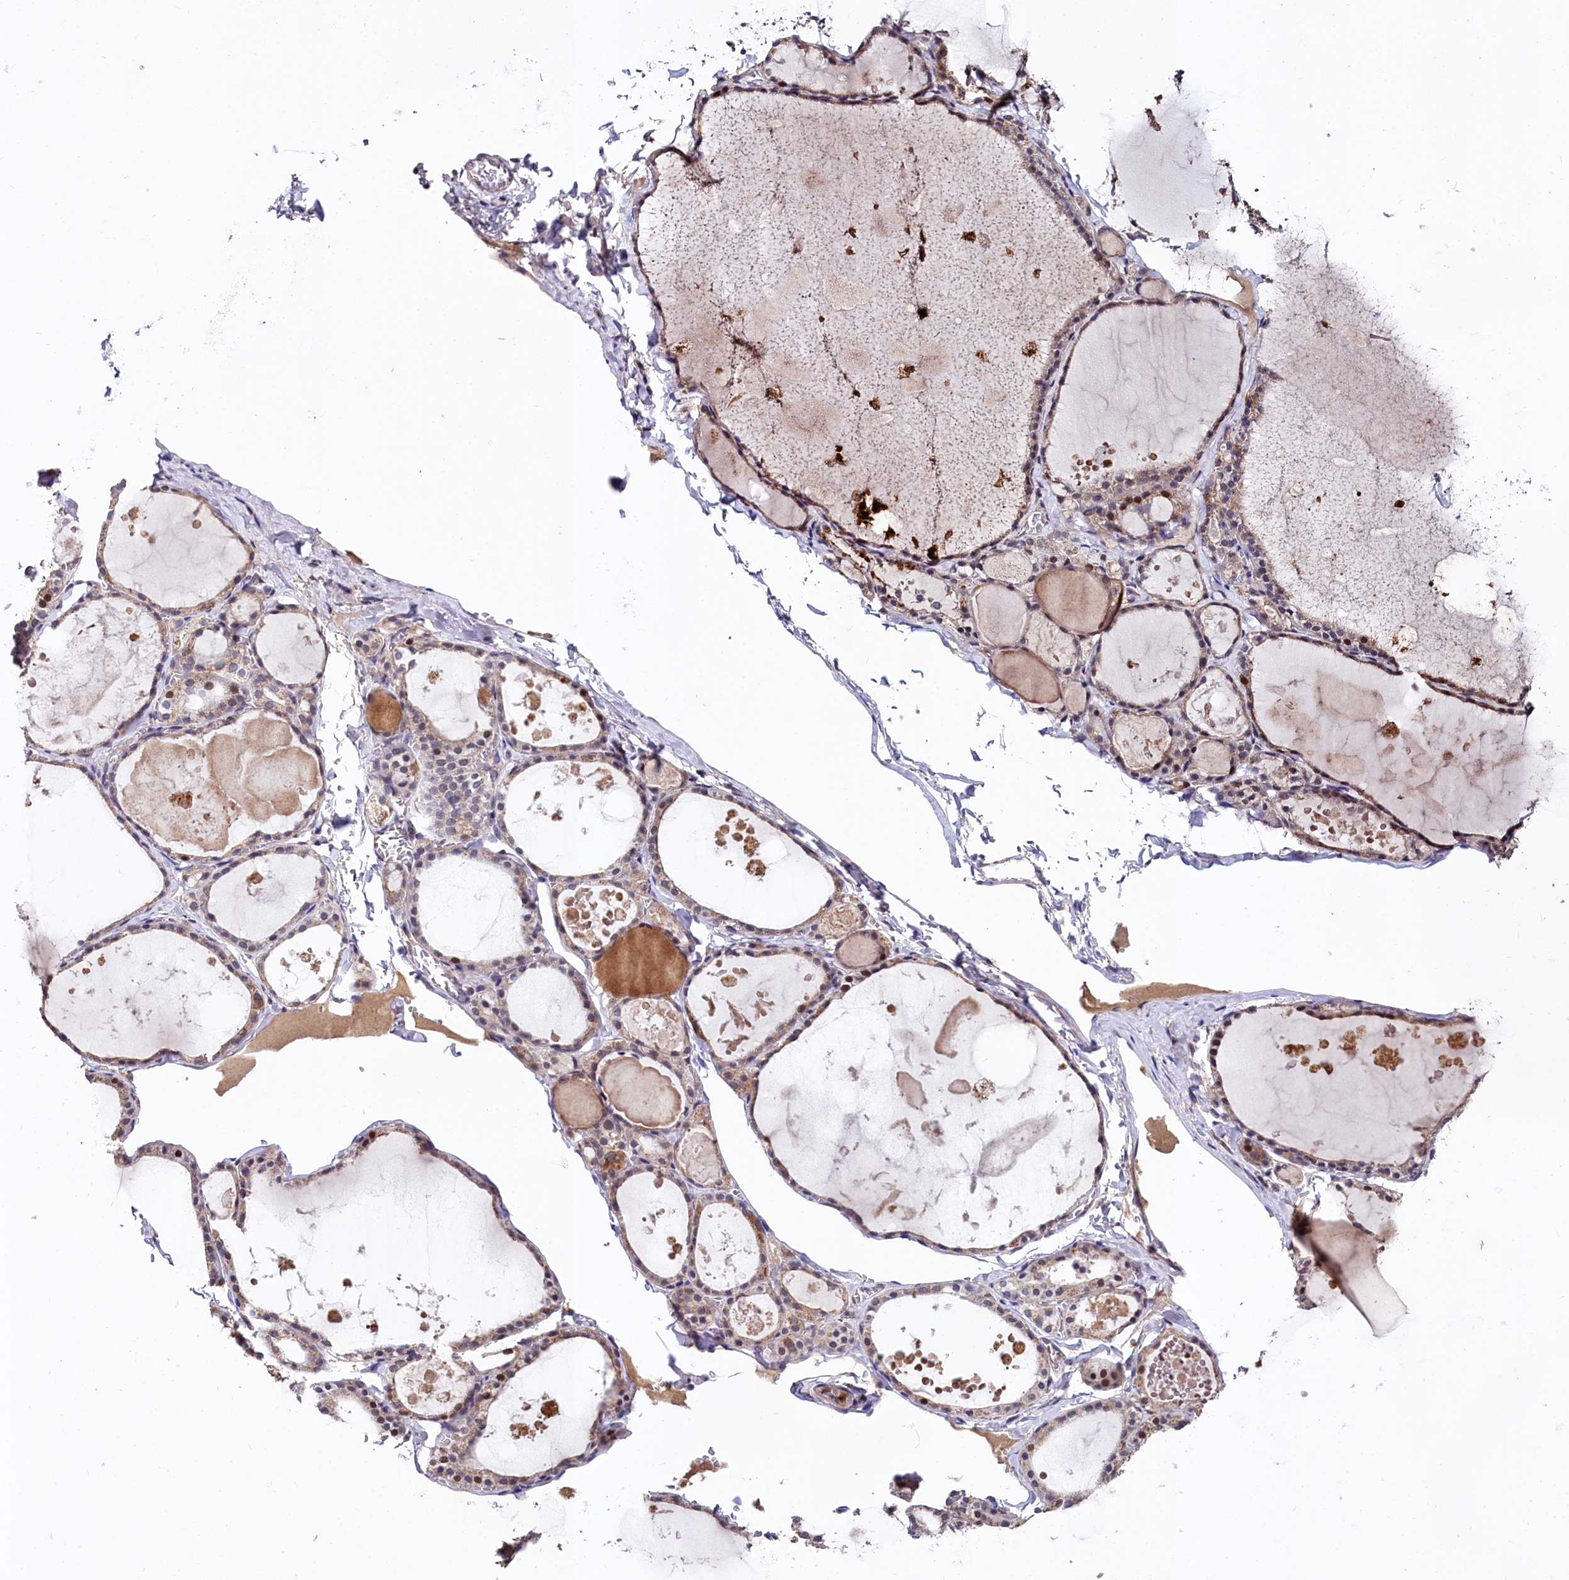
{"staining": {"intensity": "weak", "quantity": ">75%", "location": "cytoplasmic/membranous"}, "tissue": "thyroid gland", "cell_type": "Glandular cells", "image_type": "normal", "snomed": [{"axis": "morphology", "description": "Normal tissue, NOS"}, {"axis": "topography", "description": "Thyroid gland"}], "caption": "Protein staining of benign thyroid gland exhibits weak cytoplasmic/membranous positivity in about >75% of glandular cells.", "gene": "SPRYD3", "patient": {"sex": "male", "age": 56}}